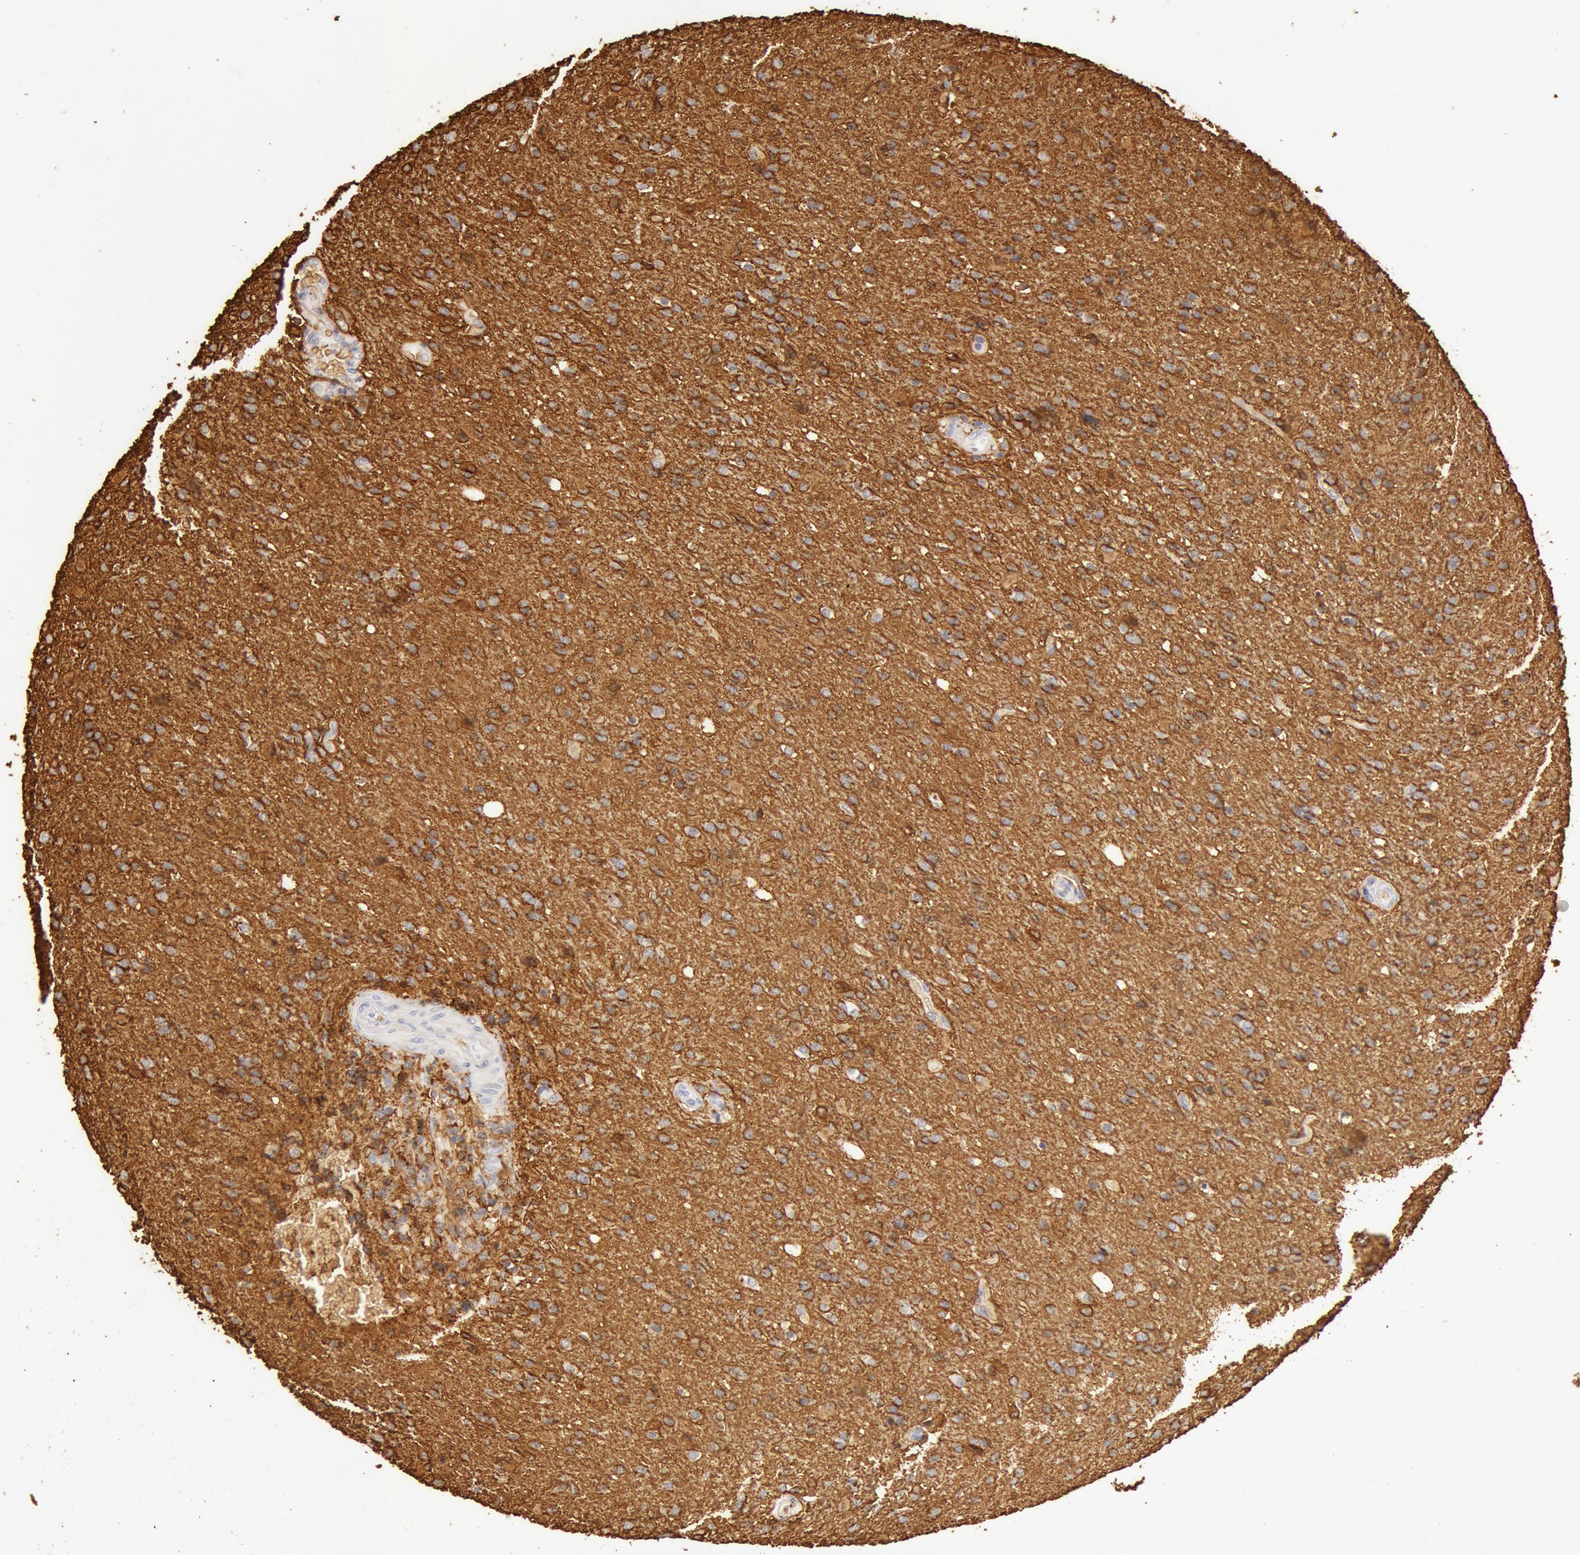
{"staining": {"intensity": "negative", "quantity": "none", "location": "none"}, "tissue": "glioma", "cell_type": "Tumor cells", "image_type": "cancer", "snomed": [{"axis": "morphology", "description": "Glioma, malignant, High grade"}, {"axis": "topography", "description": "Brain"}], "caption": "This histopathology image is of malignant glioma (high-grade) stained with IHC to label a protein in brown with the nuclei are counter-stained blue. There is no positivity in tumor cells.", "gene": "AQP1", "patient": {"sex": "male", "age": 68}}